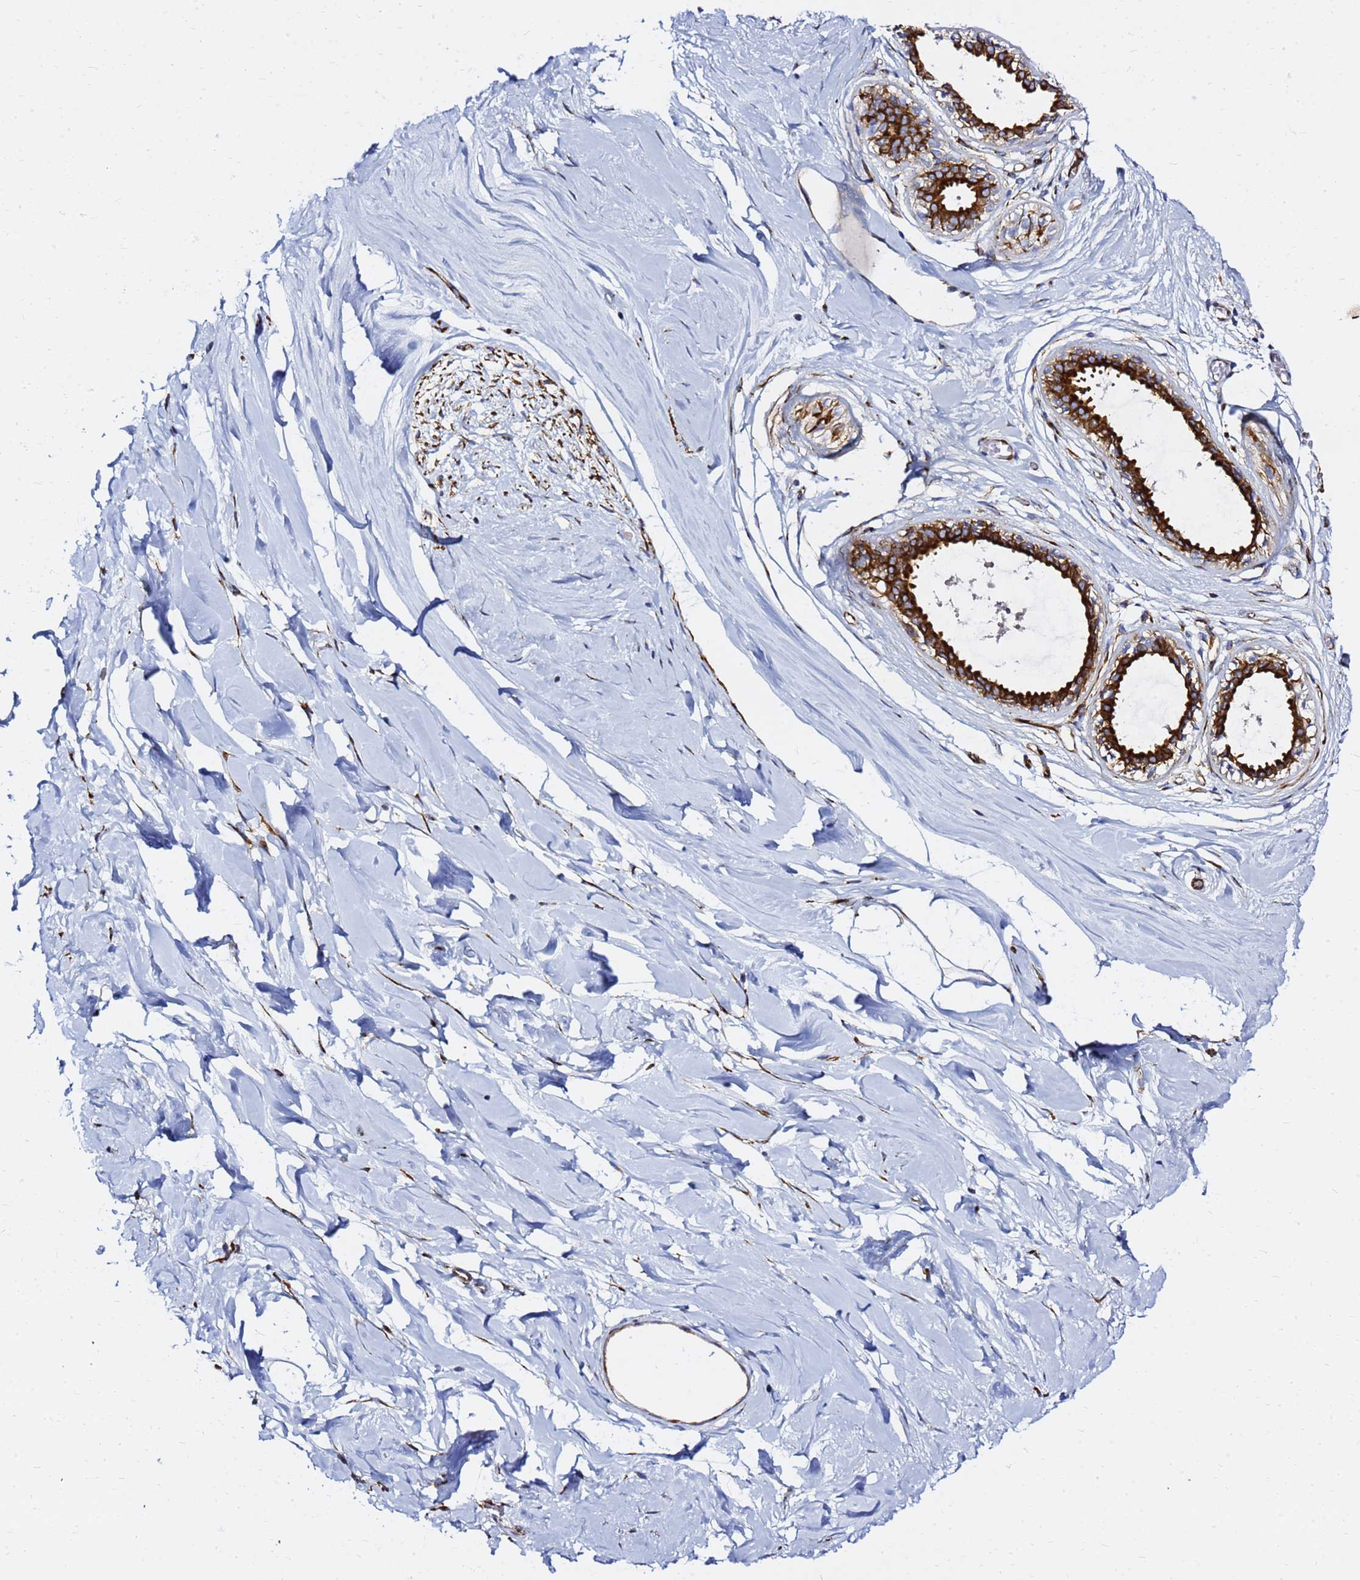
{"staining": {"intensity": "strong", "quantity": ">75%", "location": "cytoplasmic/membranous"}, "tissue": "breast", "cell_type": "Adipocytes", "image_type": "normal", "snomed": [{"axis": "morphology", "description": "Normal tissue, NOS"}, {"axis": "topography", "description": "Breast"}], "caption": "An IHC histopathology image of normal tissue is shown. Protein staining in brown highlights strong cytoplasmic/membranous positivity in breast within adipocytes. Using DAB (3,3'-diaminobenzidine) (brown) and hematoxylin (blue) stains, captured at high magnification using brightfield microscopy.", "gene": "TUBA8", "patient": {"sex": "female", "age": 45}}